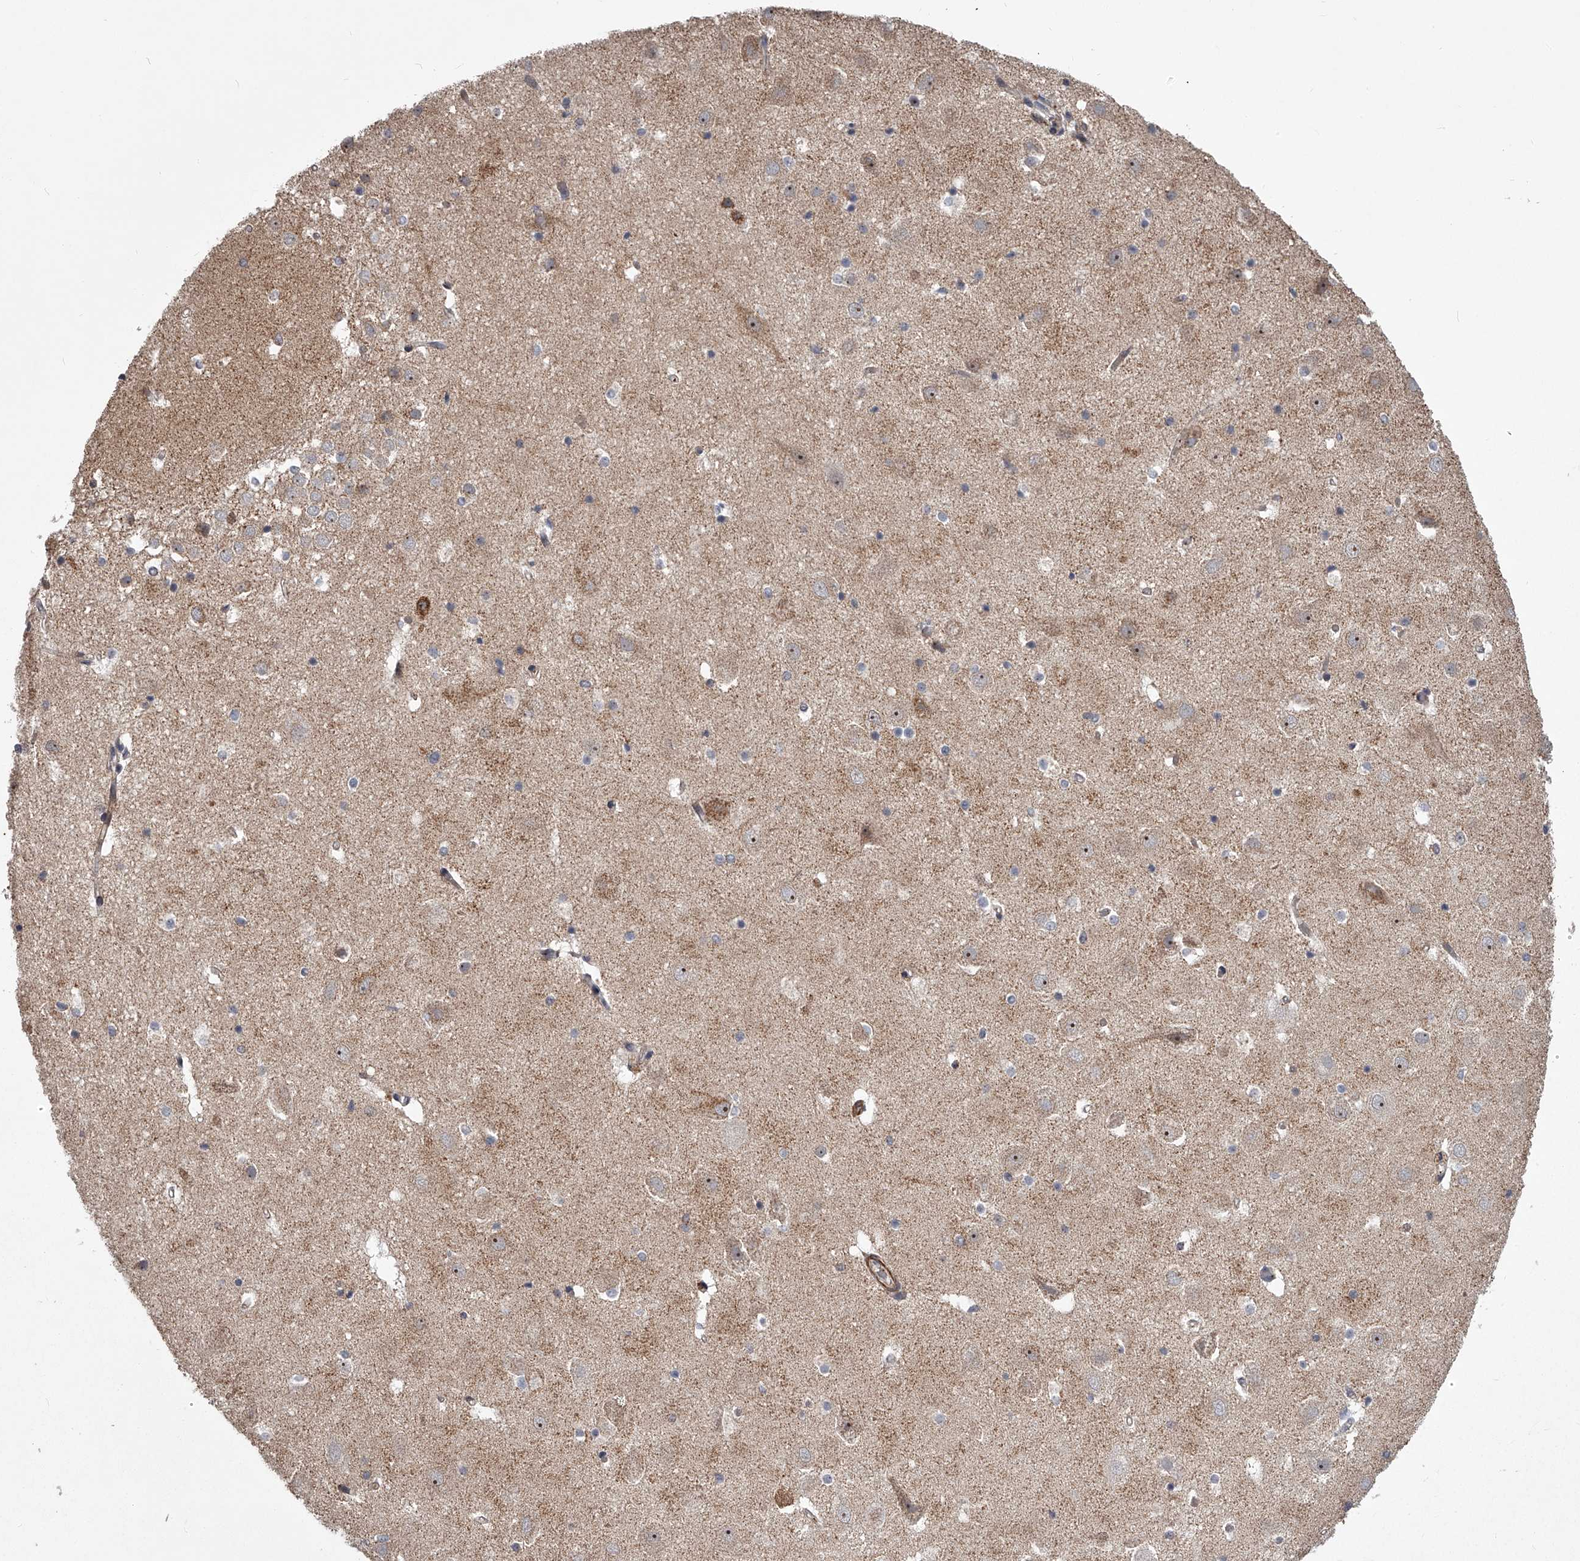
{"staining": {"intensity": "negative", "quantity": "none", "location": "none"}, "tissue": "hippocampus", "cell_type": "Glial cells", "image_type": "normal", "snomed": [{"axis": "morphology", "description": "Normal tissue, NOS"}, {"axis": "topography", "description": "Hippocampus"}], "caption": "A photomicrograph of human hippocampus is negative for staining in glial cells. (Stains: DAB (3,3'-diaminobenzidine) immunohistochemistry with hematoxylin counter stain, Microscopy: brightfield microscopy at high magnification).", "gene": "RRP36", "patient": {"sex": "female", "age": 52}}